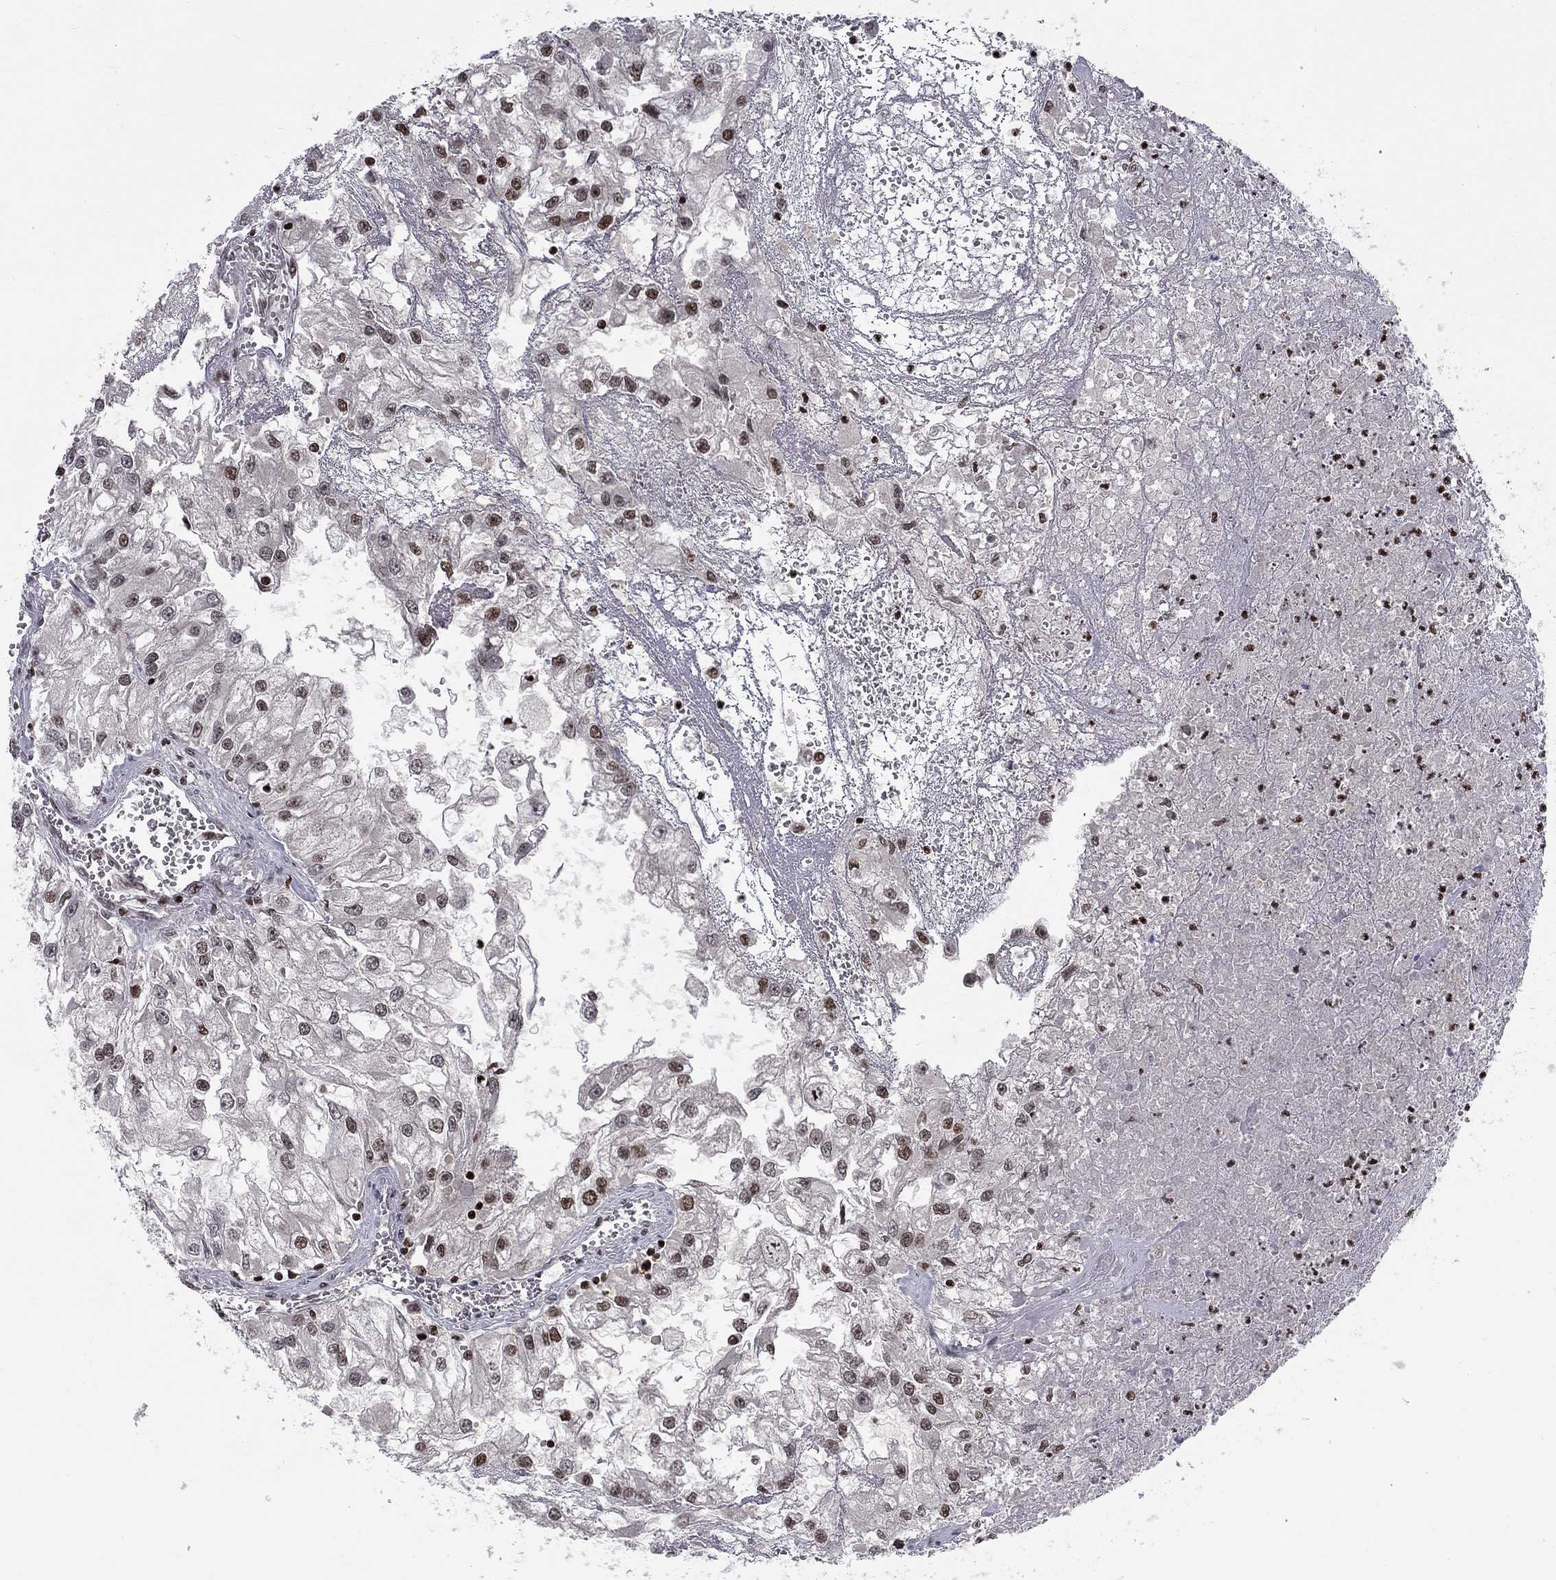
{"staining": {"intensity": "strong", "quantity": ">75%", "location": "nuclear"}, "tissue": "renal cancer", "cell_type": "Tumor cells", "image_type": "cancer", "snomed": [{"axis": "morphology", "description": "Adenocarcinoma, NOS"}, {"axis": "topography", "description": "Kidney"}], "caption": "DAB (3,3'-diaminobenzidine) immunohistochemical staining of human renal adenocarcinoma demonstrates strong nuclear protein staining in approximately >75% of tumor cells.", "gene": "RNASEH2C", "patient": {"sex": "male", "age": 59}}